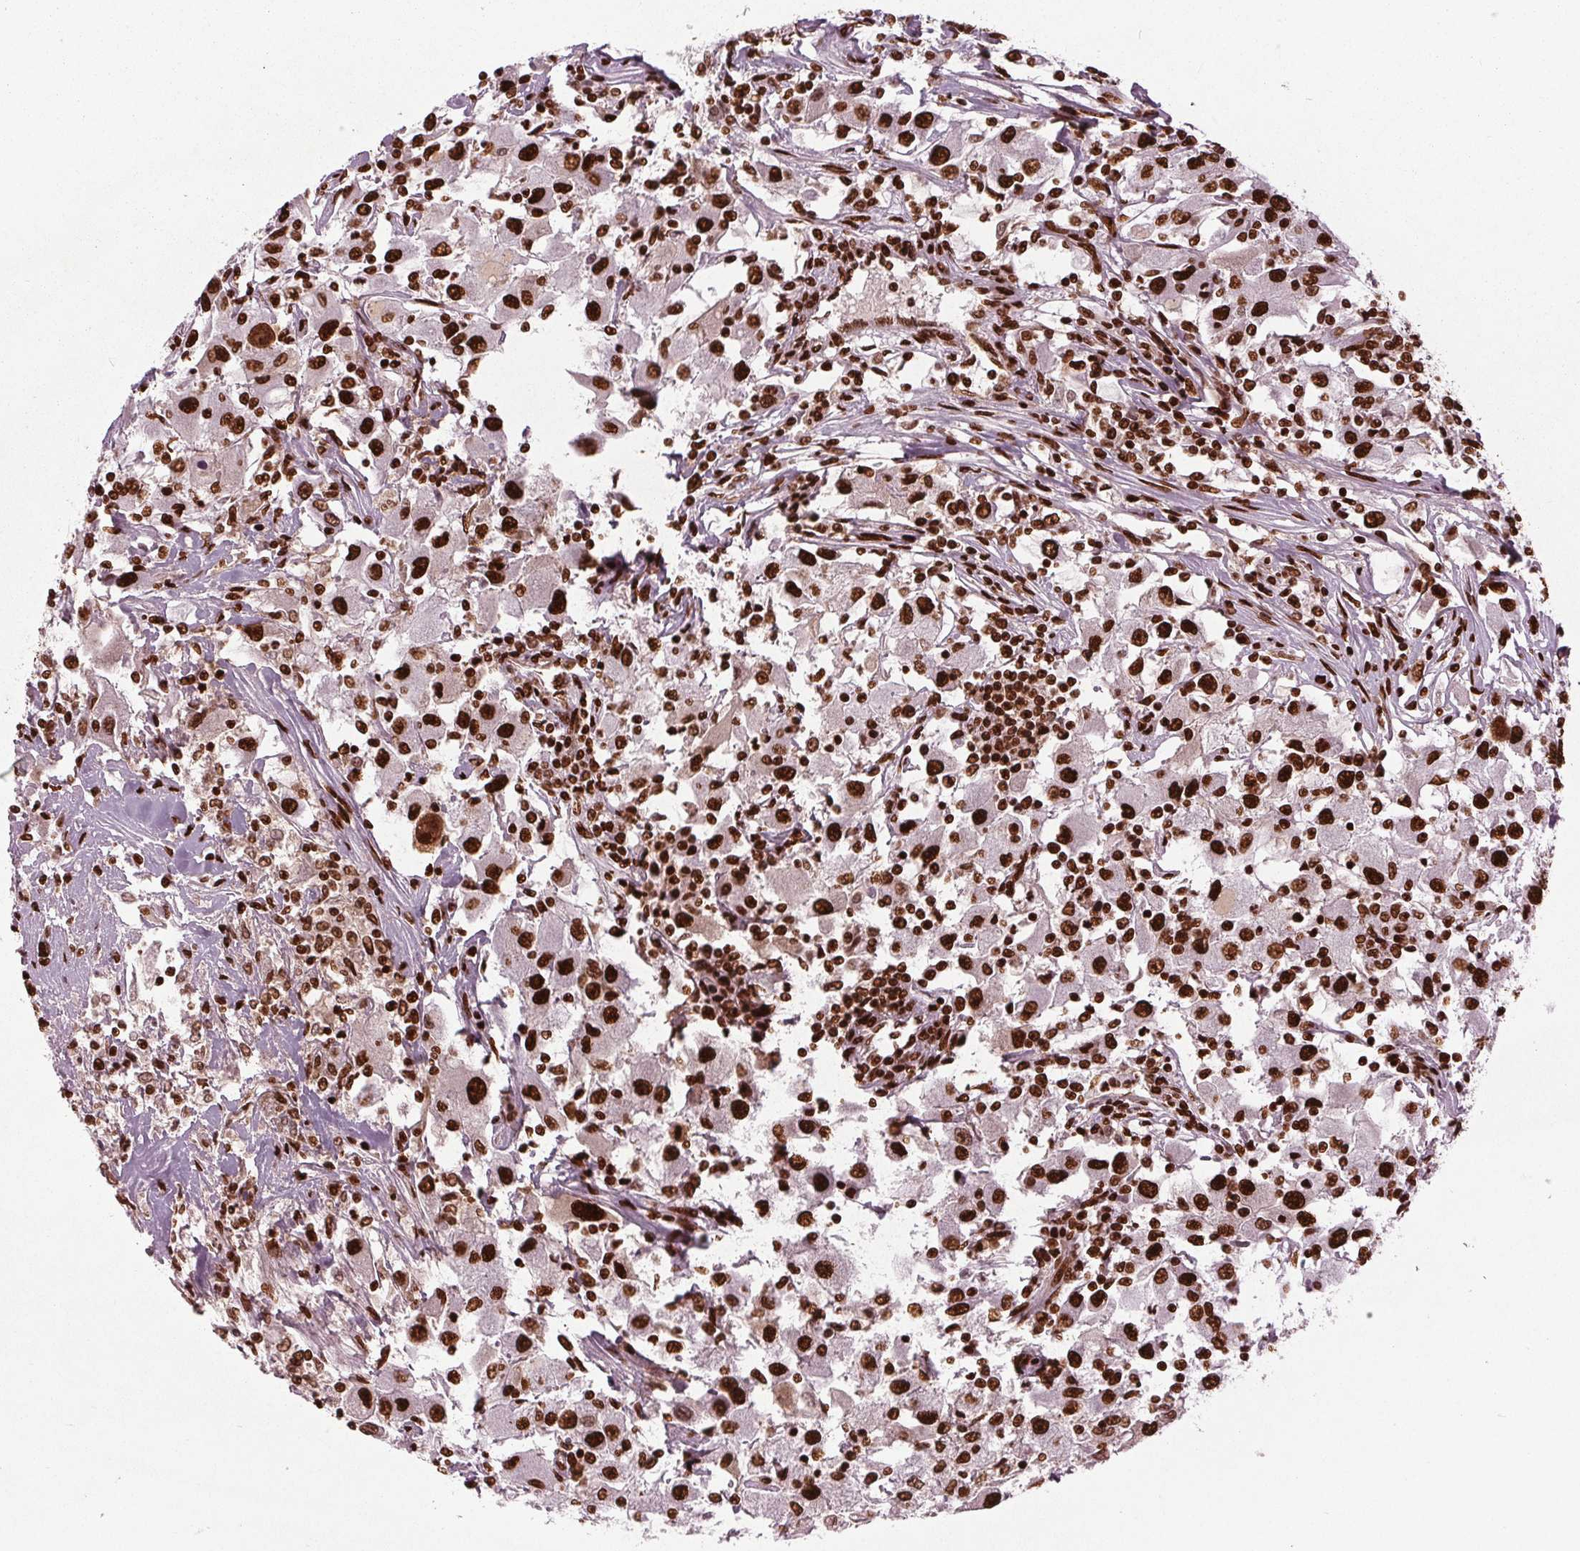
{"staining": {"intensity": "strong", "quantity": ">75%", "location": "nuclear"}, "tissue": "renal cancer", "cell_type": "Tumor cells", "image_type": "cancer", "snomed": [{"axis": "morphology", "description": "Adenocarcinoma, NOS"}, {"axis": "topography", "description": "Kidney"}], "caption": "Human renal cancer (adenocarcinoma) stained with a protein marker displays strong staining in tumor cells.", "gene": "BRD4", "patient": {"sex": "female", "age": 67}}